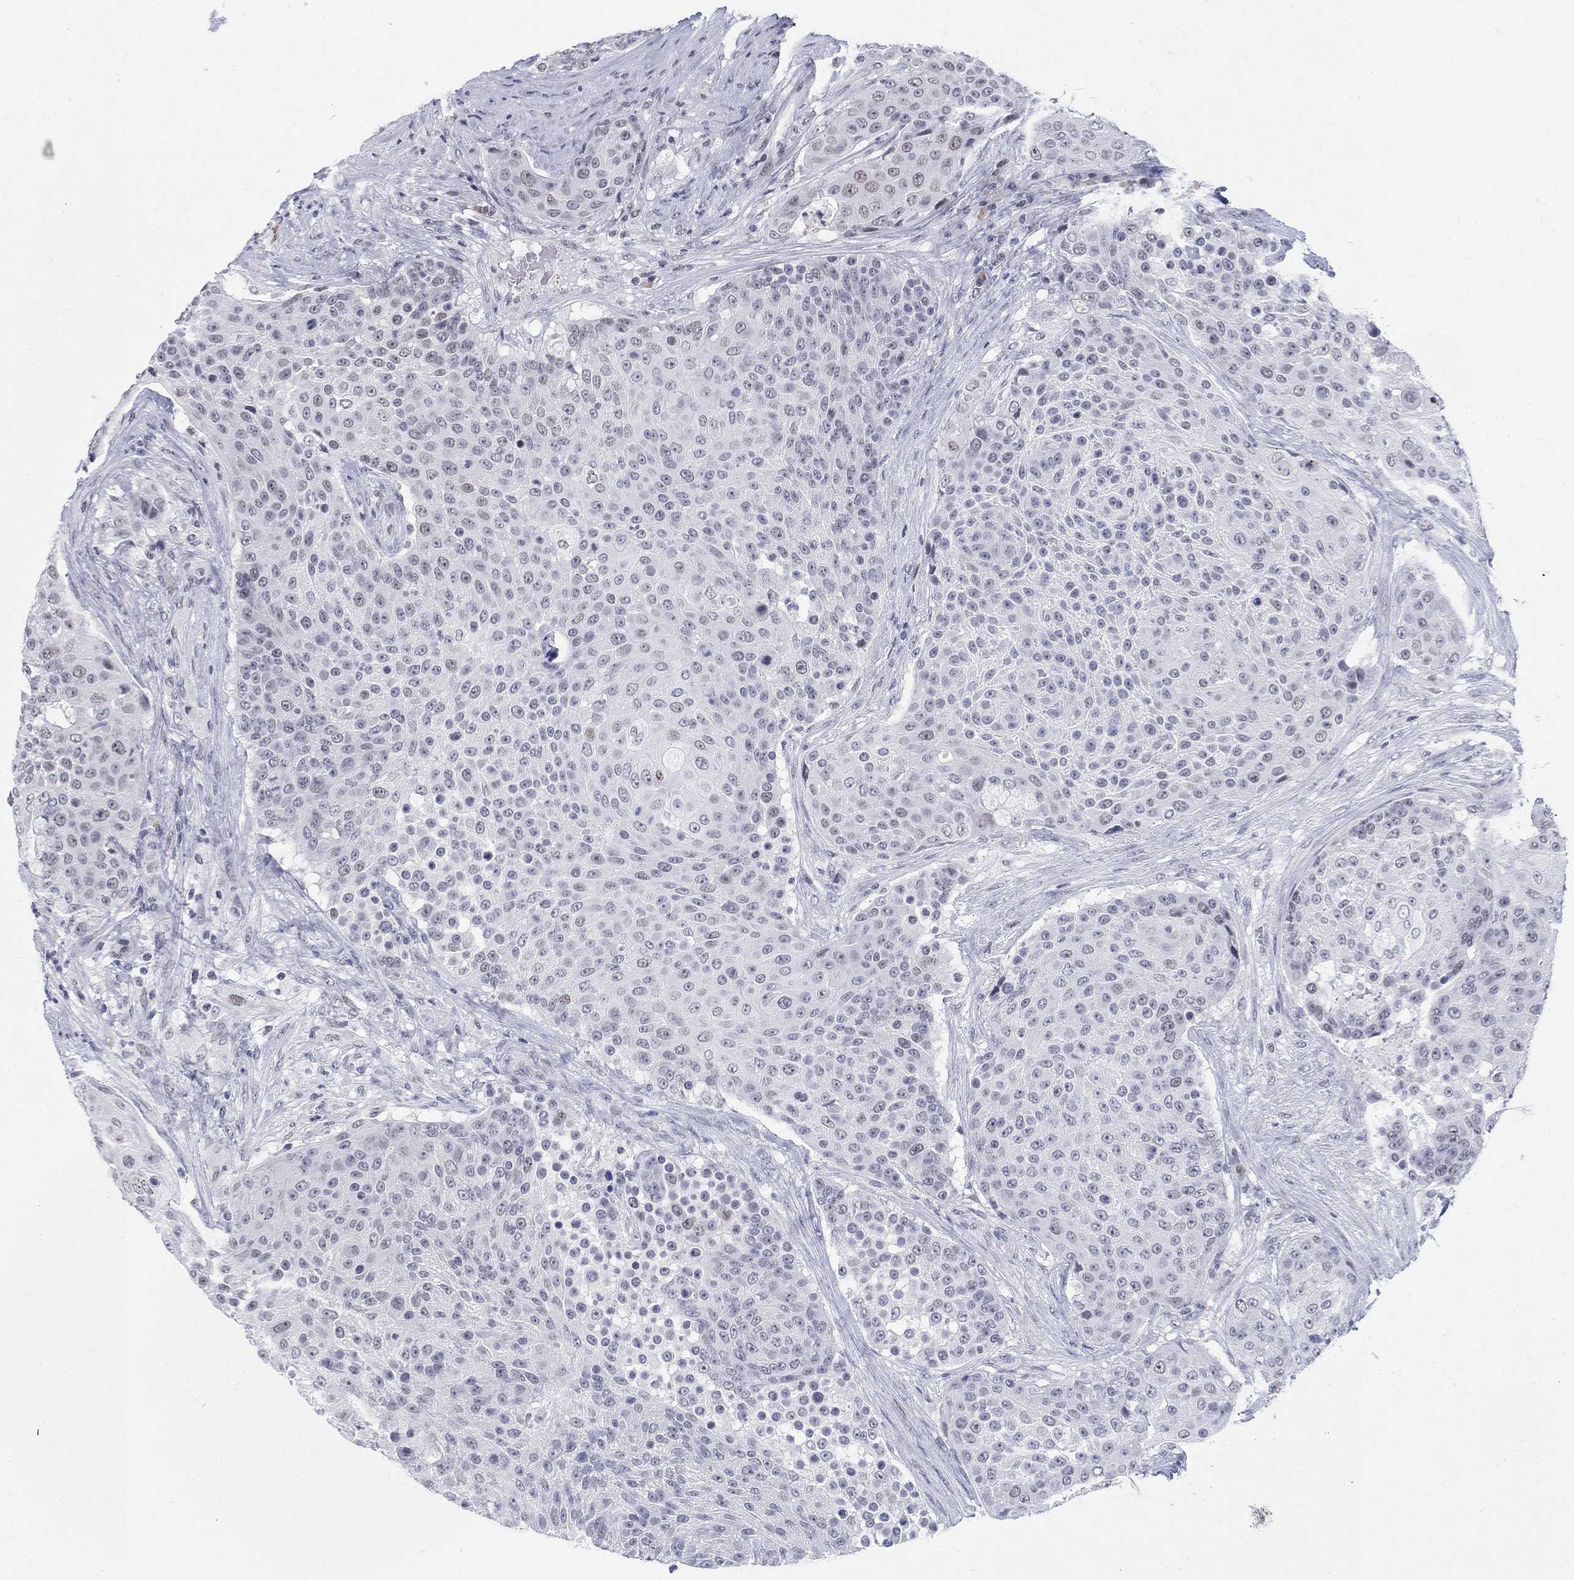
{"staining": {"intensity": "negative", "quantity": "none", "location": "none"}, "tissue": "urothelial cancer", "cell_type": "Tumor cells", "image_type": "cancer", "snomed": [{"axis": "morphology", "description": "Urothelial carcinoma, High grade"}, {"axis": "topography", "description": "Urinary bladder"}], "caption": "Protein analysis of urothelial carcinoma (high-grade) reveals no significant positivity in tumor cells.", "gene": "BHLHE22", "patient": {"sex": "female", "age": 63}}